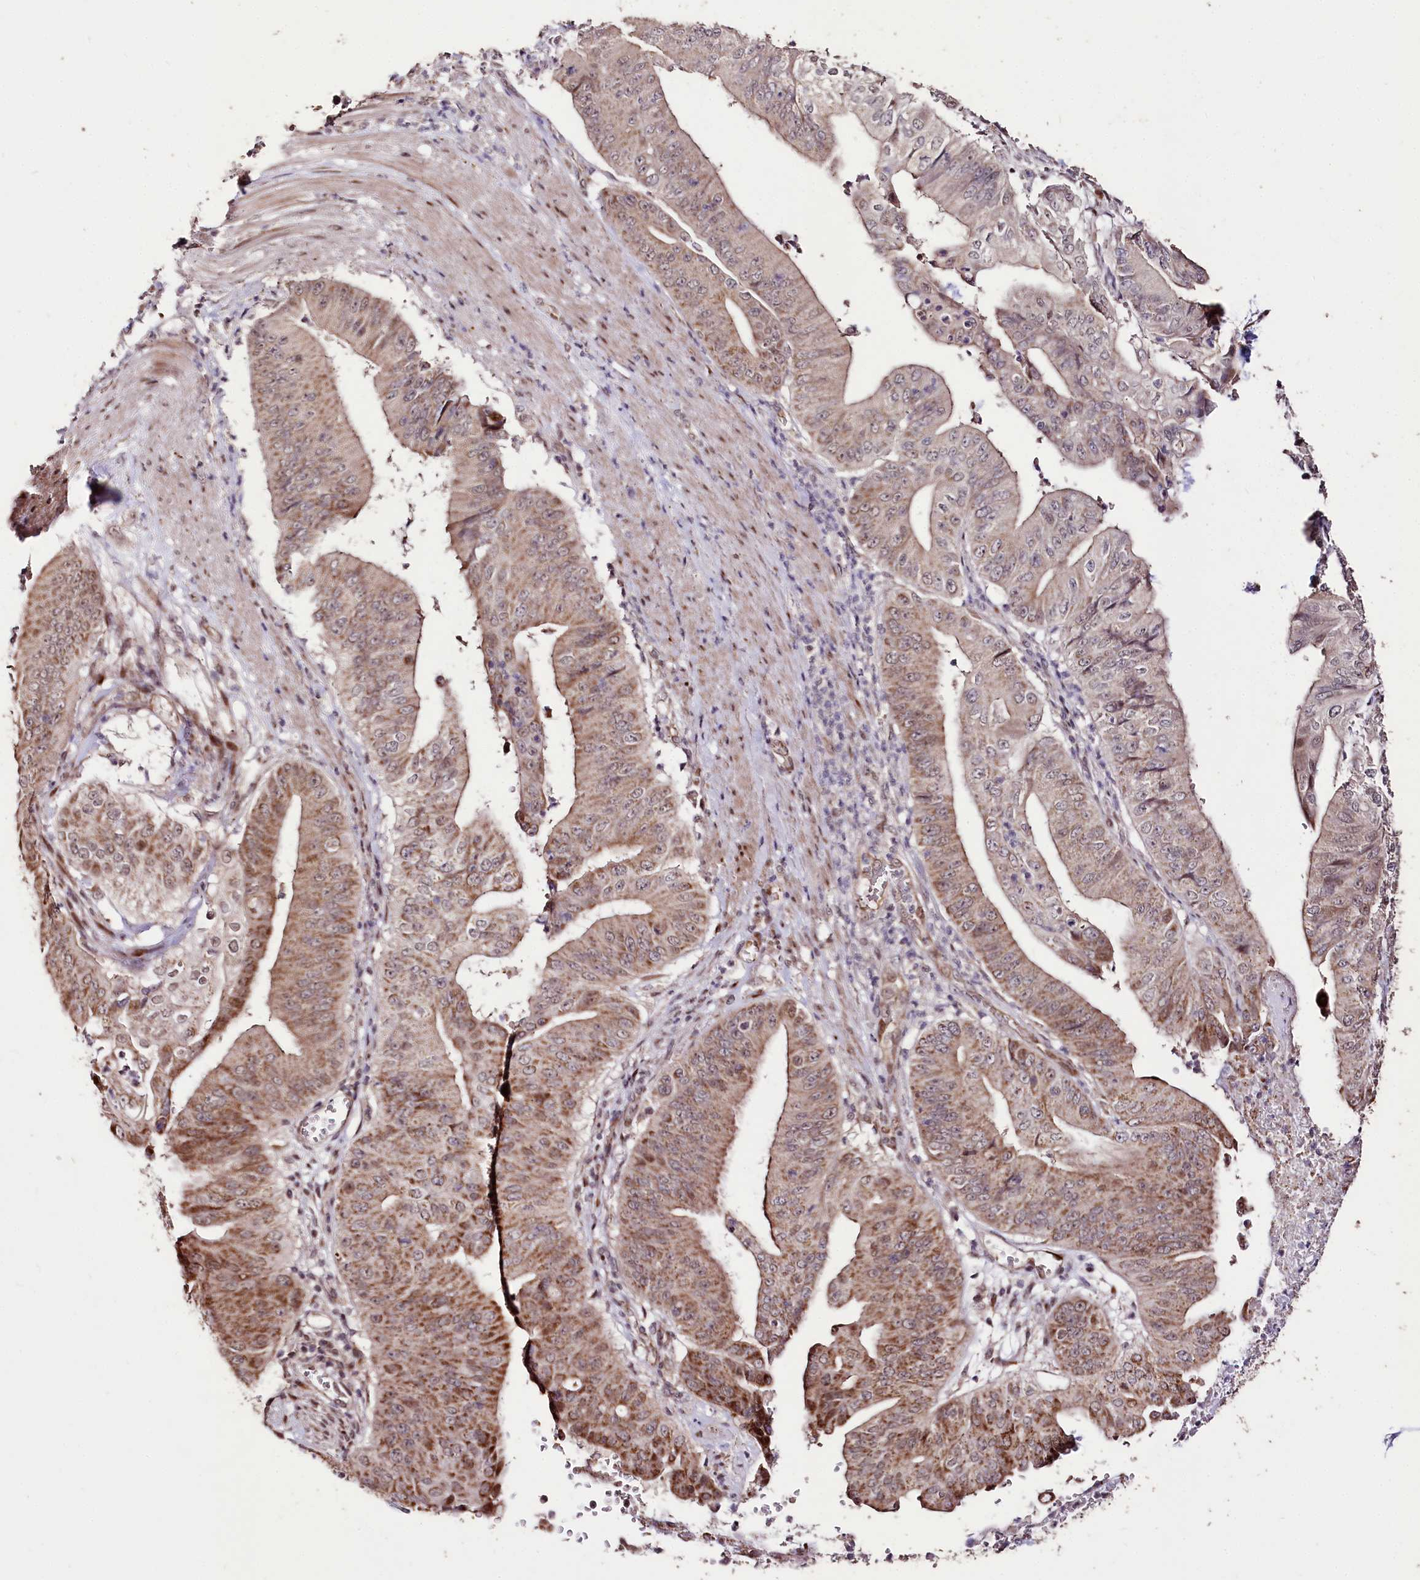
{"staining": {"intensity": "moderate", "quantity": ">75%", "location": "cytoplasmic/membranous"}, "tissue": "pancreatic cancer", "cell_type": "Tumor cells", "image_type": "cancer", "snomed": [{"axis": "morphology", "description": "Adenocarcinoma, NOS"}, {"axis": "topography", "description": "Pancreas"}], "caption": "This histopathology image displays pancreatic adenocarcinoma stained with immunohistochemistry to label a protein in brown. The cytoplasmic/membranous of tumor cells show moderate positivity for the protein. Nuclei are counter-stained blue.", "gene": "CARD19", "patient": {"sex": "female", "age": 77}}